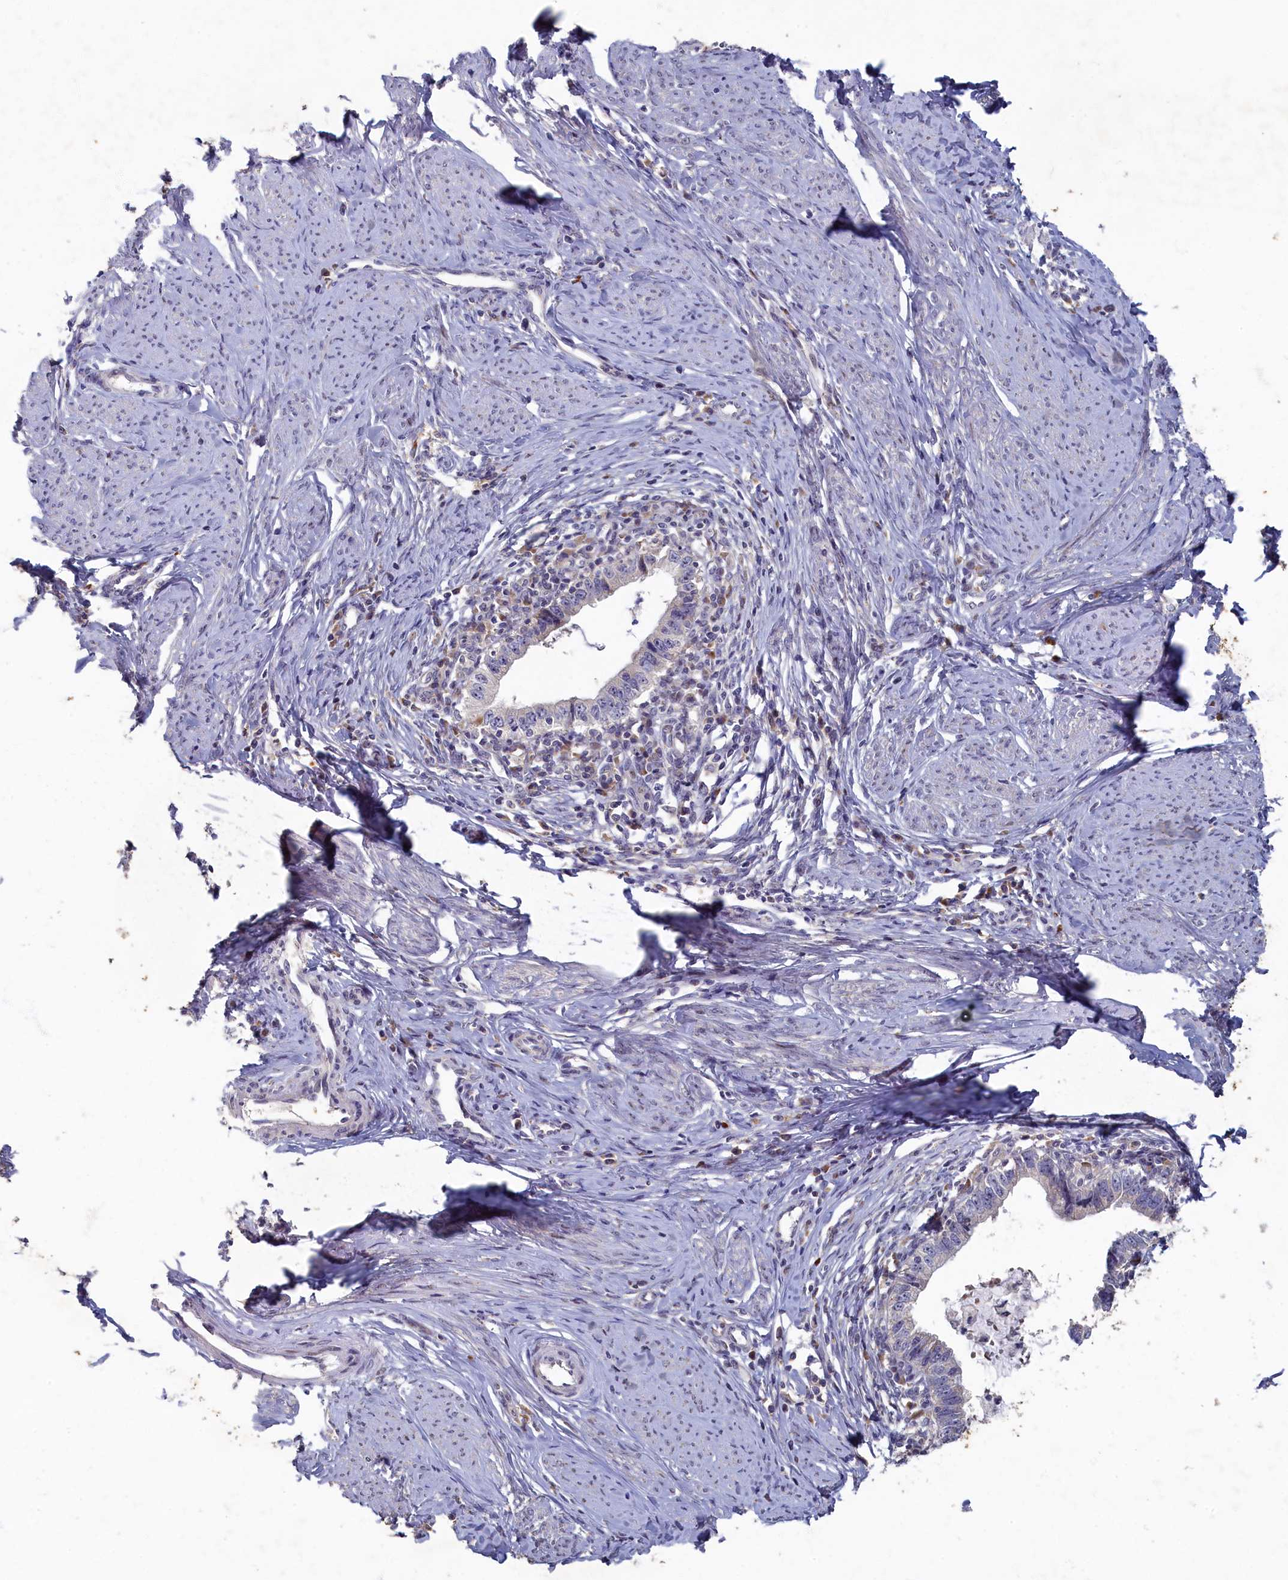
{"staining": {"intensity": "negative", "quantity": "none", "location": "none"}, "tissue": "cervical cancer", "cell_type": "Tumor cells", "image_type": "cancer", "snomed": [{"axis": "morphology", "description": "Adenocarcinoma, NOS"}, {"axis": "topography", "description": "Cervix"}], "caption": "Cervical cancer (adenocarcinoma) stained for a protein using immunohistochemistry (IHC) exhibits no positivity tumor cells.", "gene": "HUNK", "patient": {"sex": "female", "age": 36}}